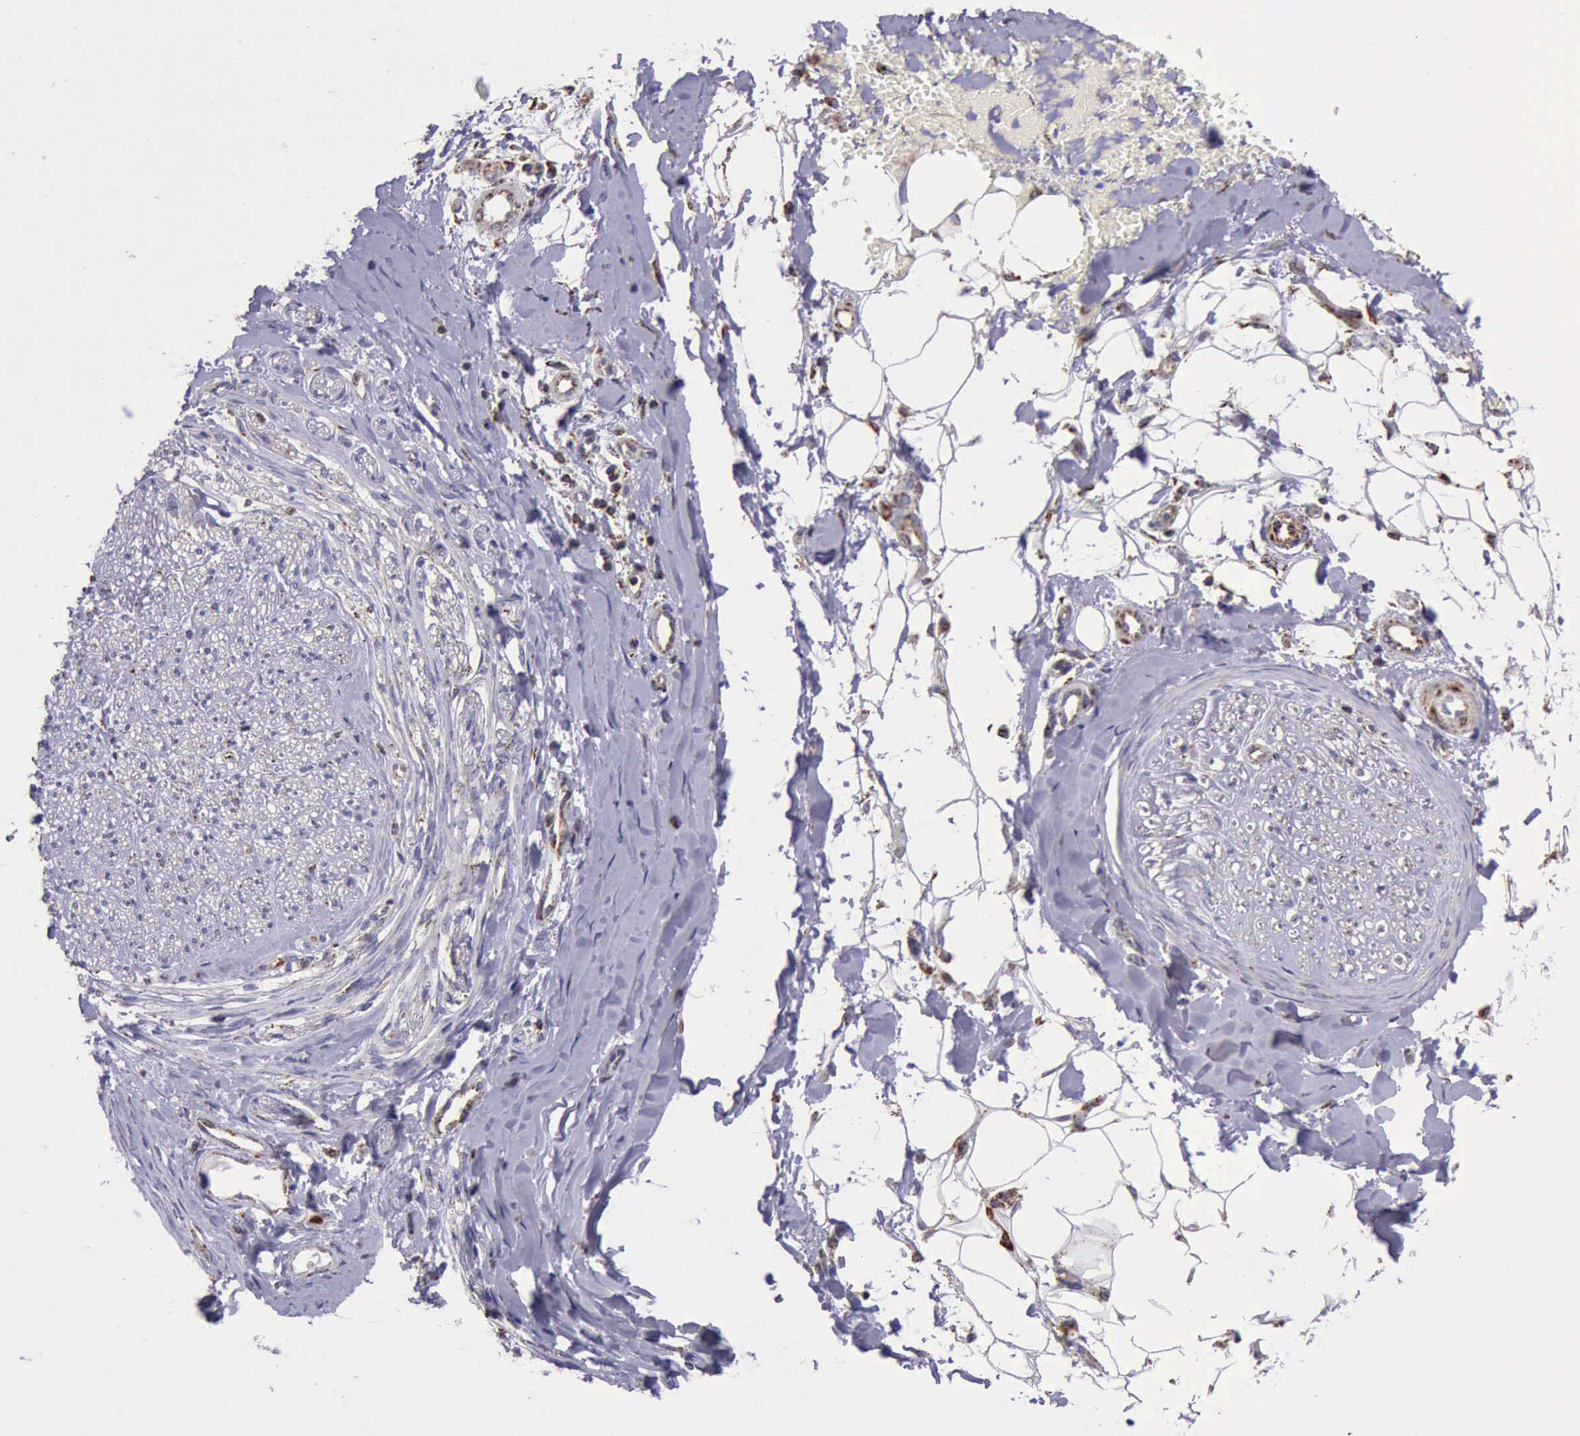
{"staining": {"intensity": "weak", "quantity": "<25%", "location": "cytoplasmic/membranous"}, "tissue": "adipose tissue", "cell_type": "Adipocytes", "image_type": "normal", "snomed": [{"axis": "morphology", "description": "Normal tissue, NOS"}, {"axis": "morphology", "description": "Squamous cell carcinoma, NOS"}, {"axis": "topography", "description": "Skin"}, {"axis": "topography", "description": "Peripheral nerve tissue"}], "caption": "Immunohistochemistry of normal adipose tissue displays no expression in adipocytes. (Immunohistochemistry, brightfield microscopy, high magnification).", "gene": "TXN2", "patient": {"sex": "male", "age": 83}}